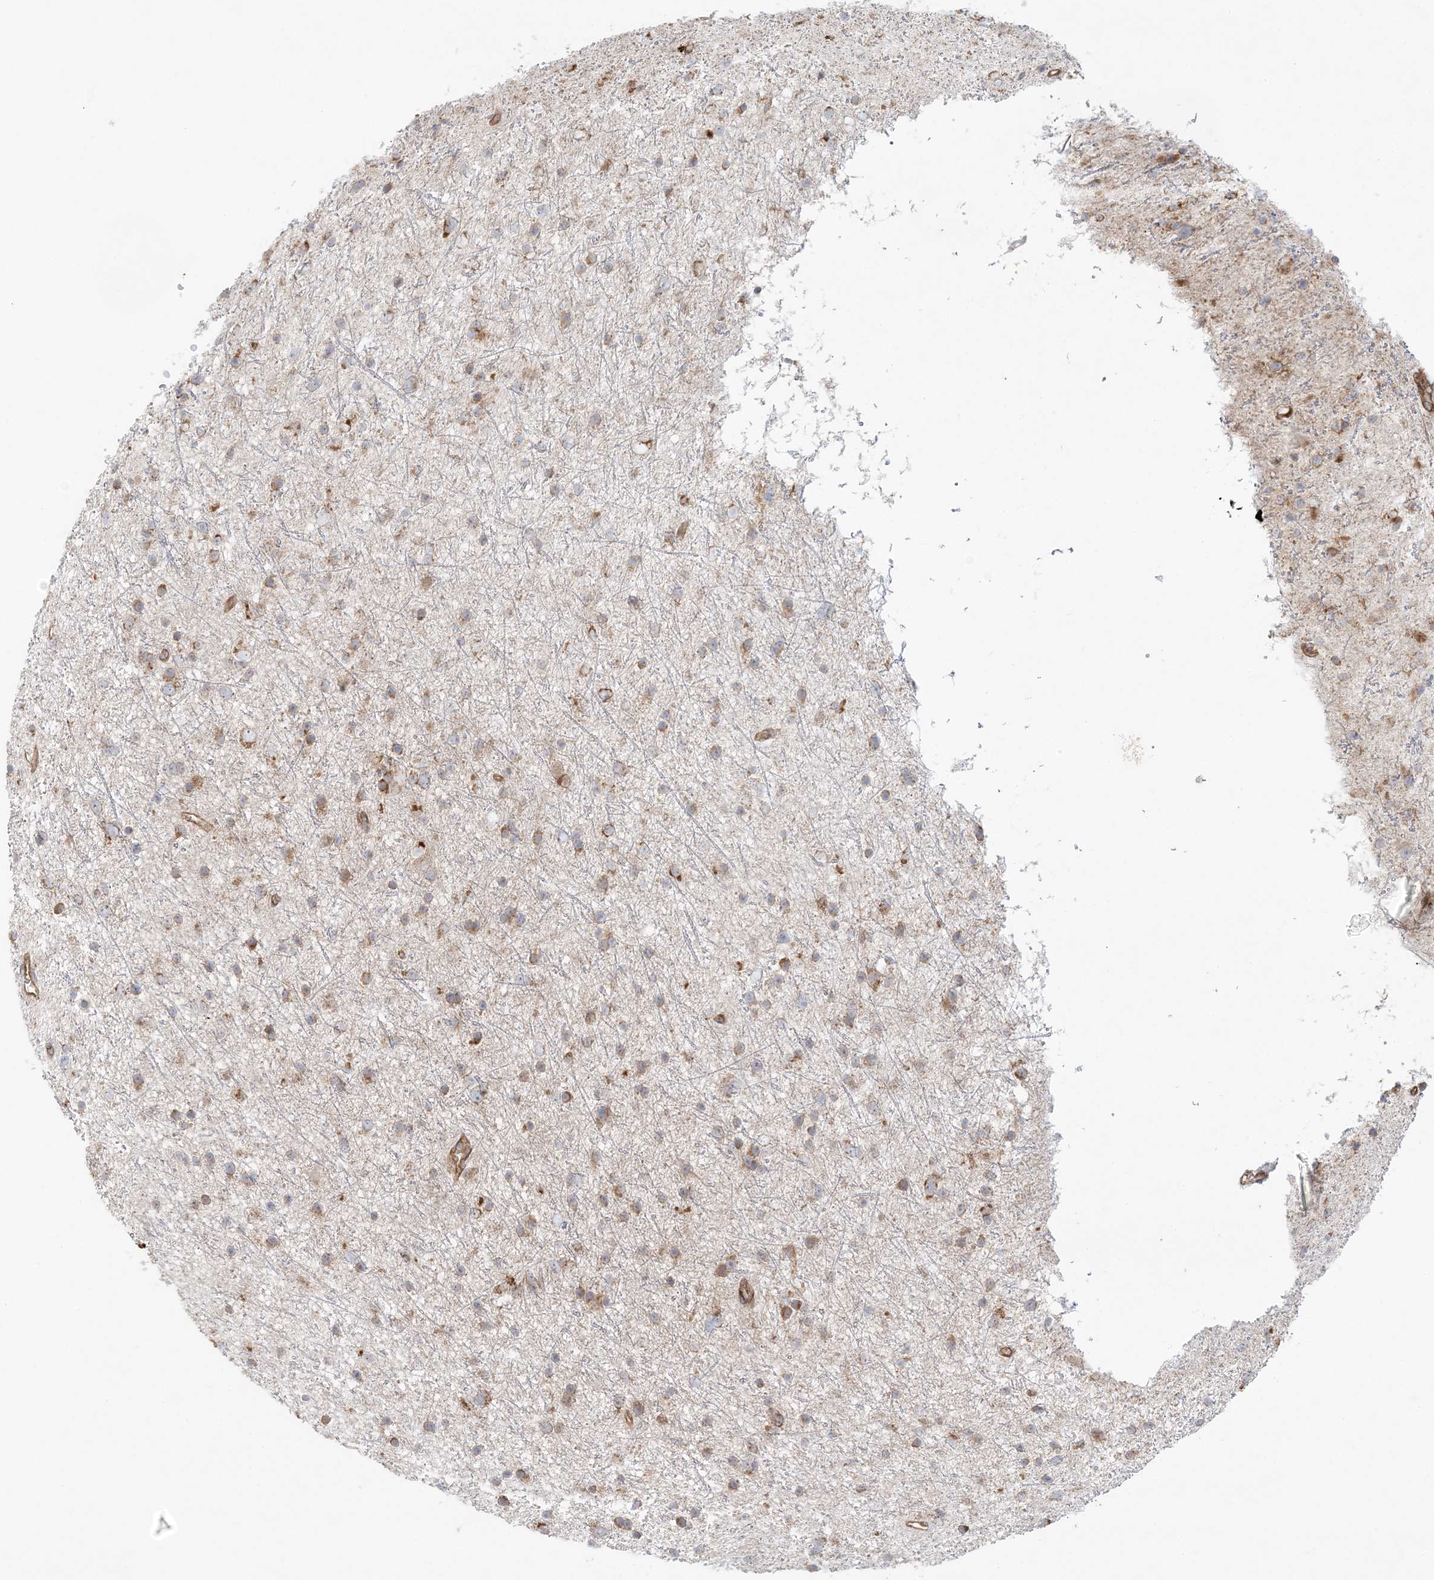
{"staining": {"intensity": "moderate", "quantity": ">75%", "location": "cytoplasmic/membranous"}, "tissue": "glioma", "cell_type": "Tumor cells", "image_type": "cancer", "snomed": [{"axis": "morphology", "description": "Glioma, malignant, Low grade"}, {"axis": "topography", "description": "Cerebral cortex"}], "caption": "About >75% of tumor cells in glioma show moderate cytoplasmic/membranous protein staining as visualized by brown immunohistochemical staining.", "gene": "KIAA0232", "patient": {"sex": "female", "age": 39}}